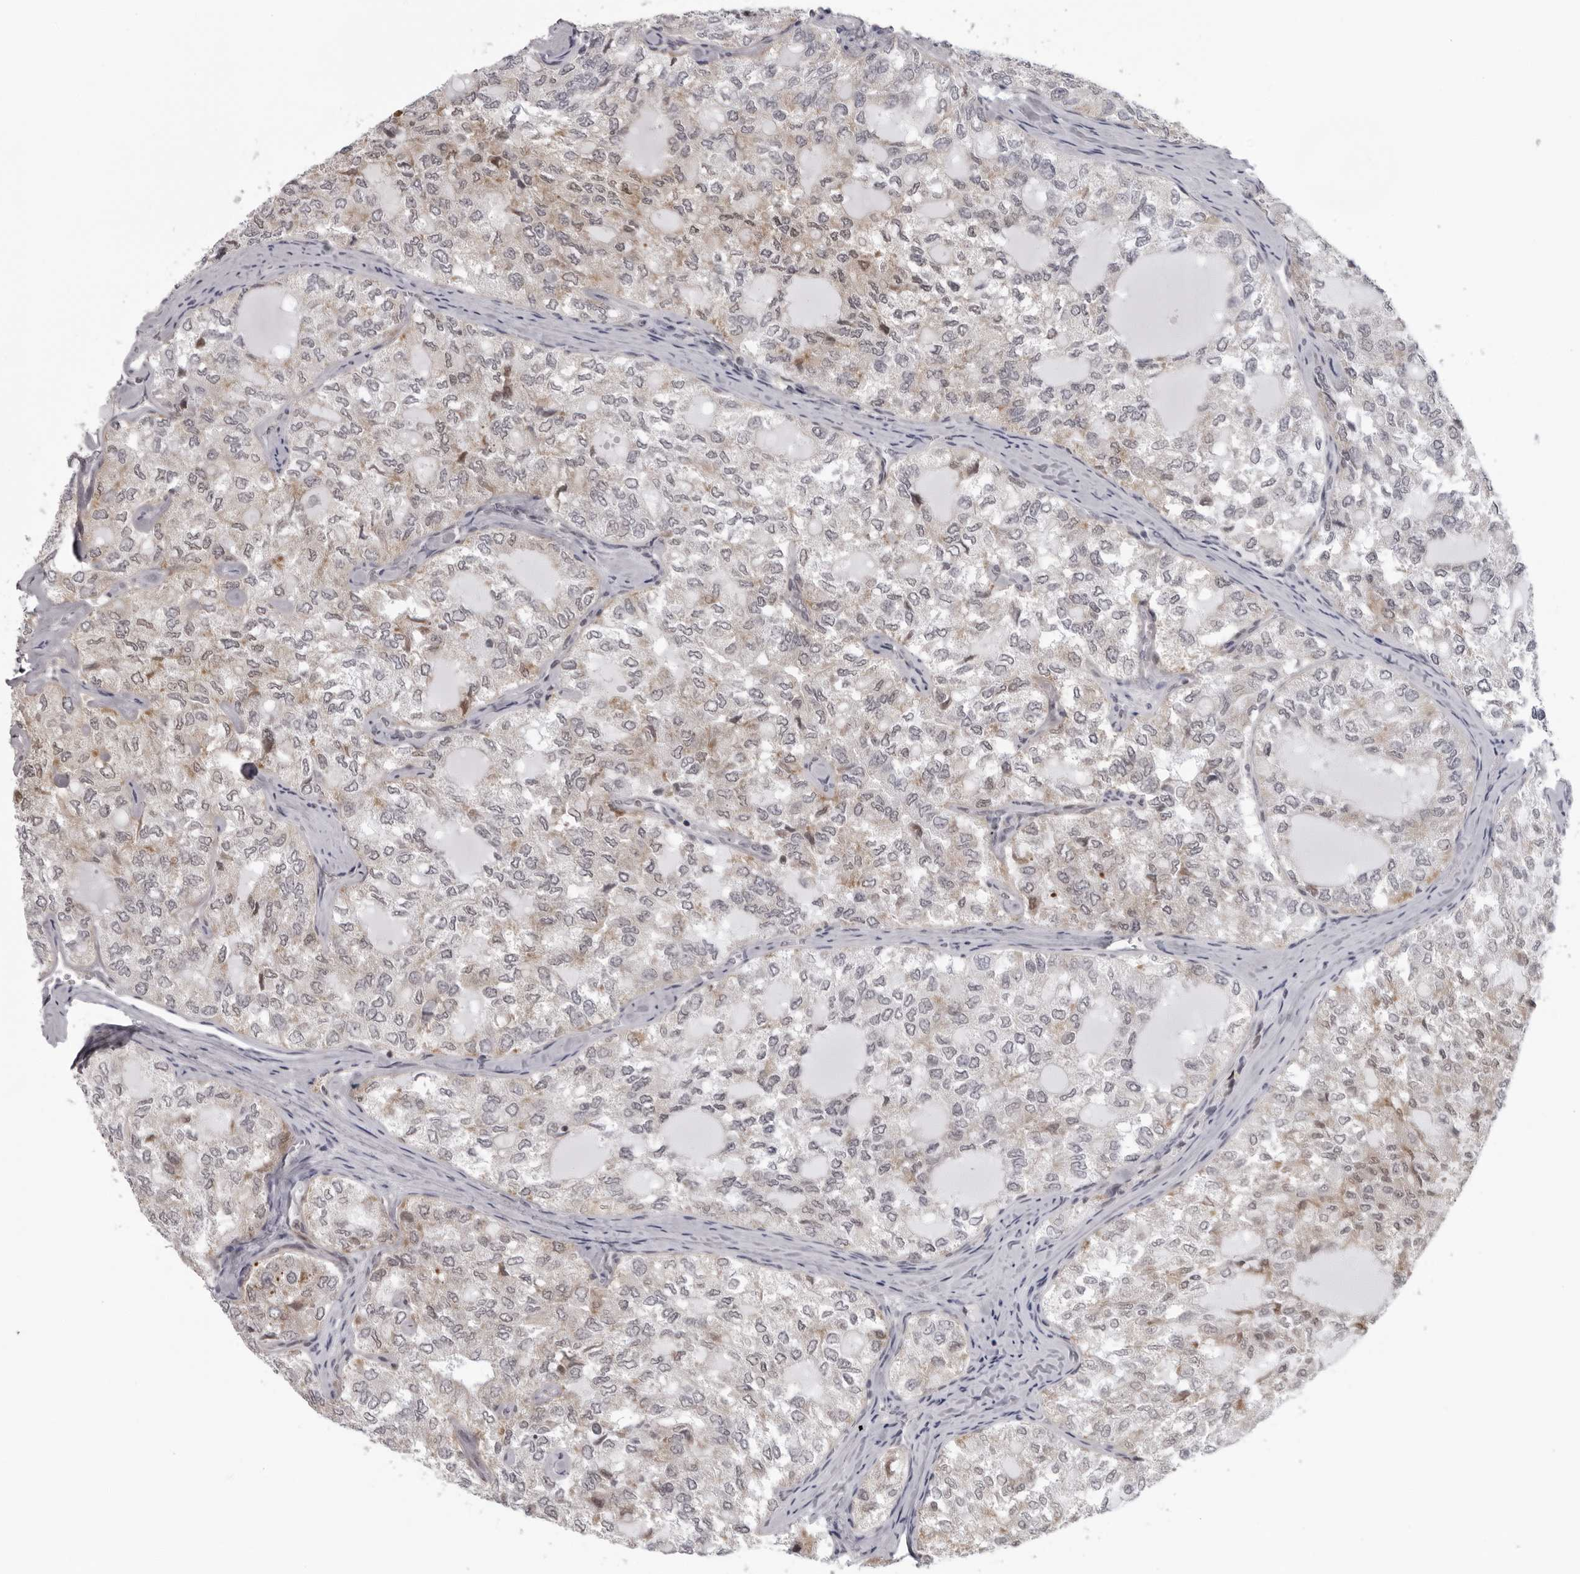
{"staining": {"intensity": "weak", "quantity": "25%-75%", "location": "cytoplasmic/membranous"}, "tissue": "thyroid cancer", "cell_type": "Tumor cells", "image_type": "cancer", "snomed": [{"axis": "morphology", "description": "Follicular adenoma carcinoma, NOS"}, {"axis": "topography", "description": "Thyroid gland"}], "caption": "Protein expression analysis of human thyroid cancer (follicular adenoma carcinoma) reveals weak cytoplasmic/membranous expression in about 25%-75% of tumor cells.", "gene": "MRPS15", "patient": {"sex": "male", "age": 75}}